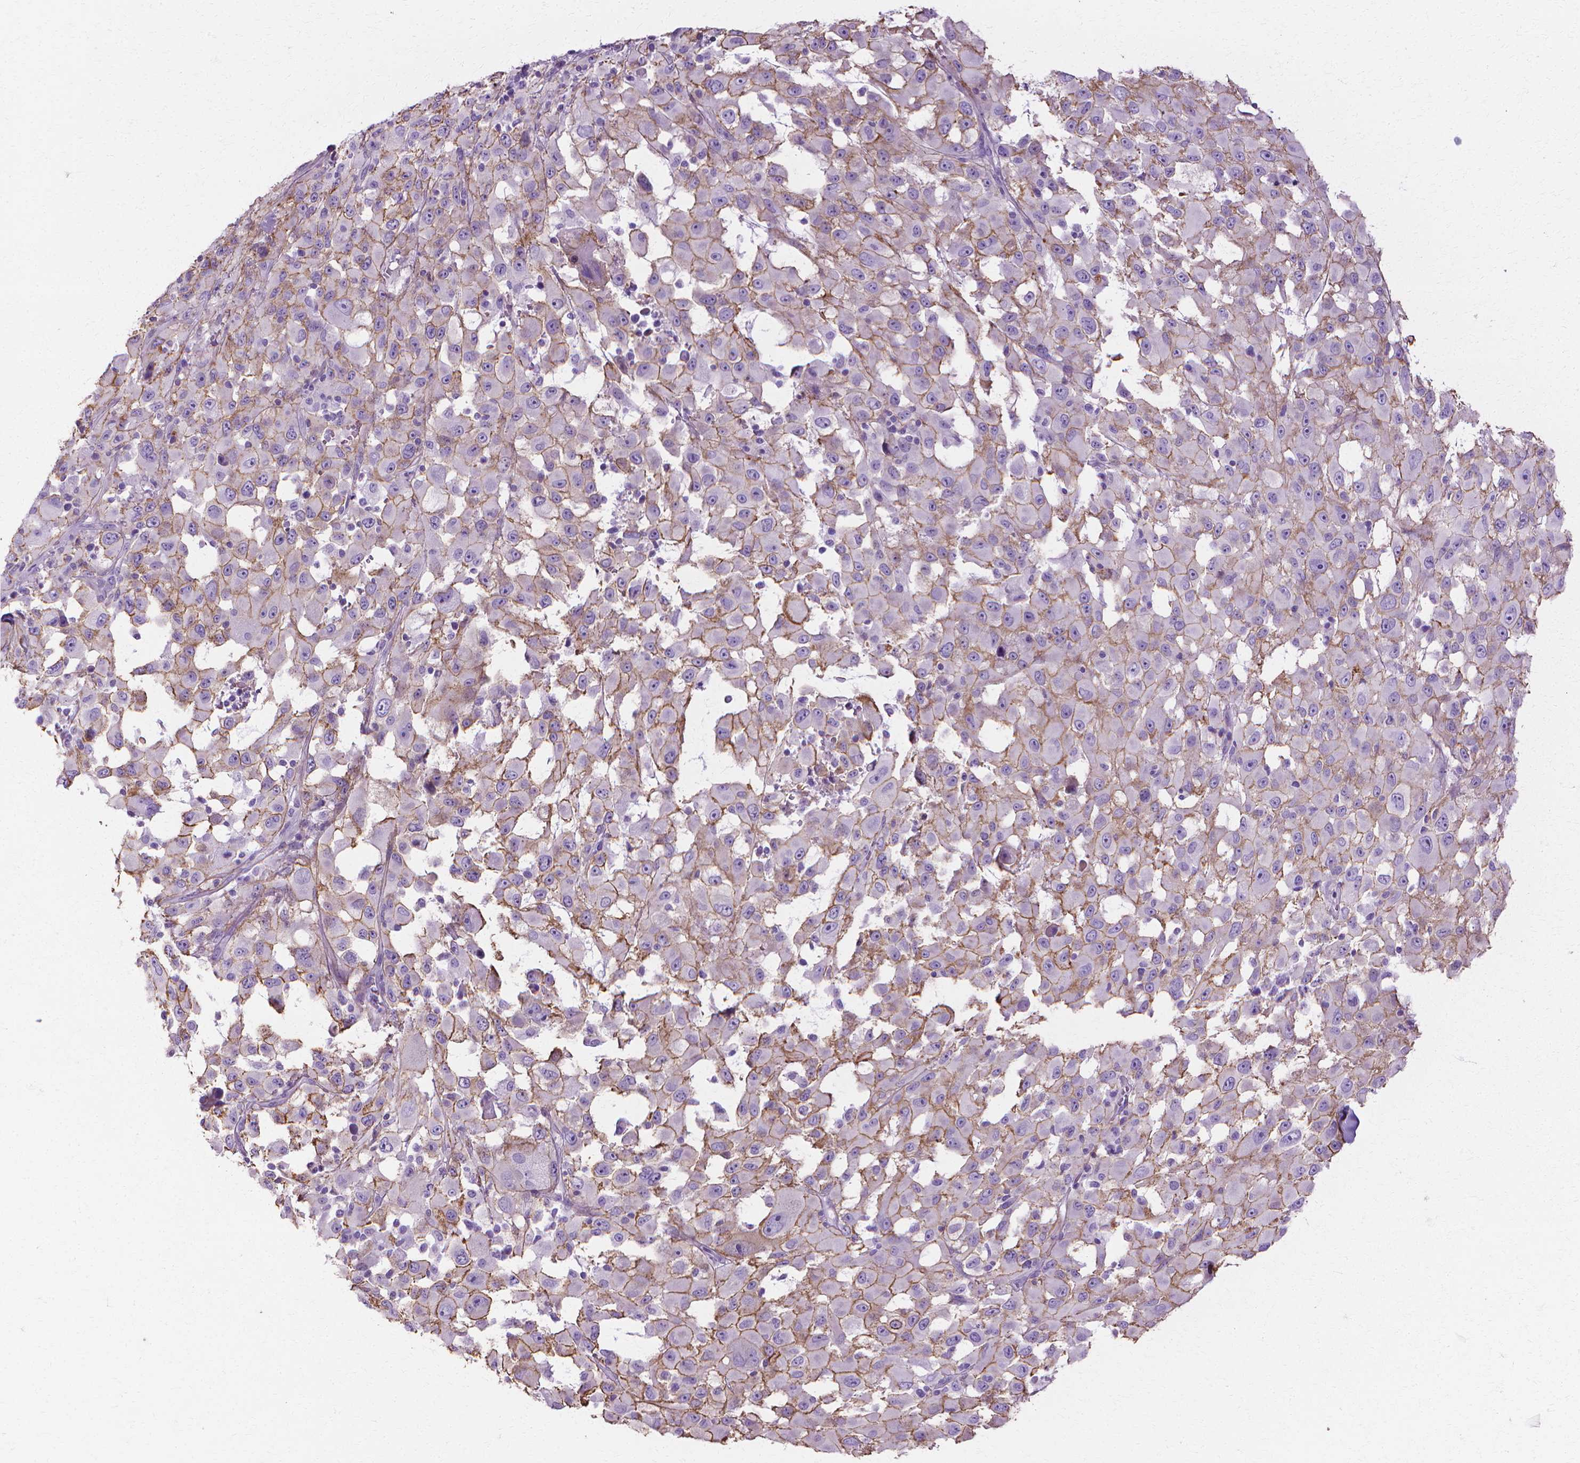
{"staining": {"intensity": "moderate", "quantity": "<25%", "location": "cytoplasmic/membranous"}, "tissue": "melanoma", "cell_type": "Tumor cells", "image_type": "cancer", "snomed": [{"axis": "morphology", "description": "Malignant melanoma, Metastatic site"}, {"axis": "topography", "description": "Lymph node"}], "caption": "Brown immunohistochemical staining in melanoma demonstrates moderate cytoplasmic/membranous positivity in approximately <25% of tumor cells. (Brightfield microscopy of DAB IHC at high magnification).", "gene": "CFAP157", "patient": {"sex": "male", "age": 50}}